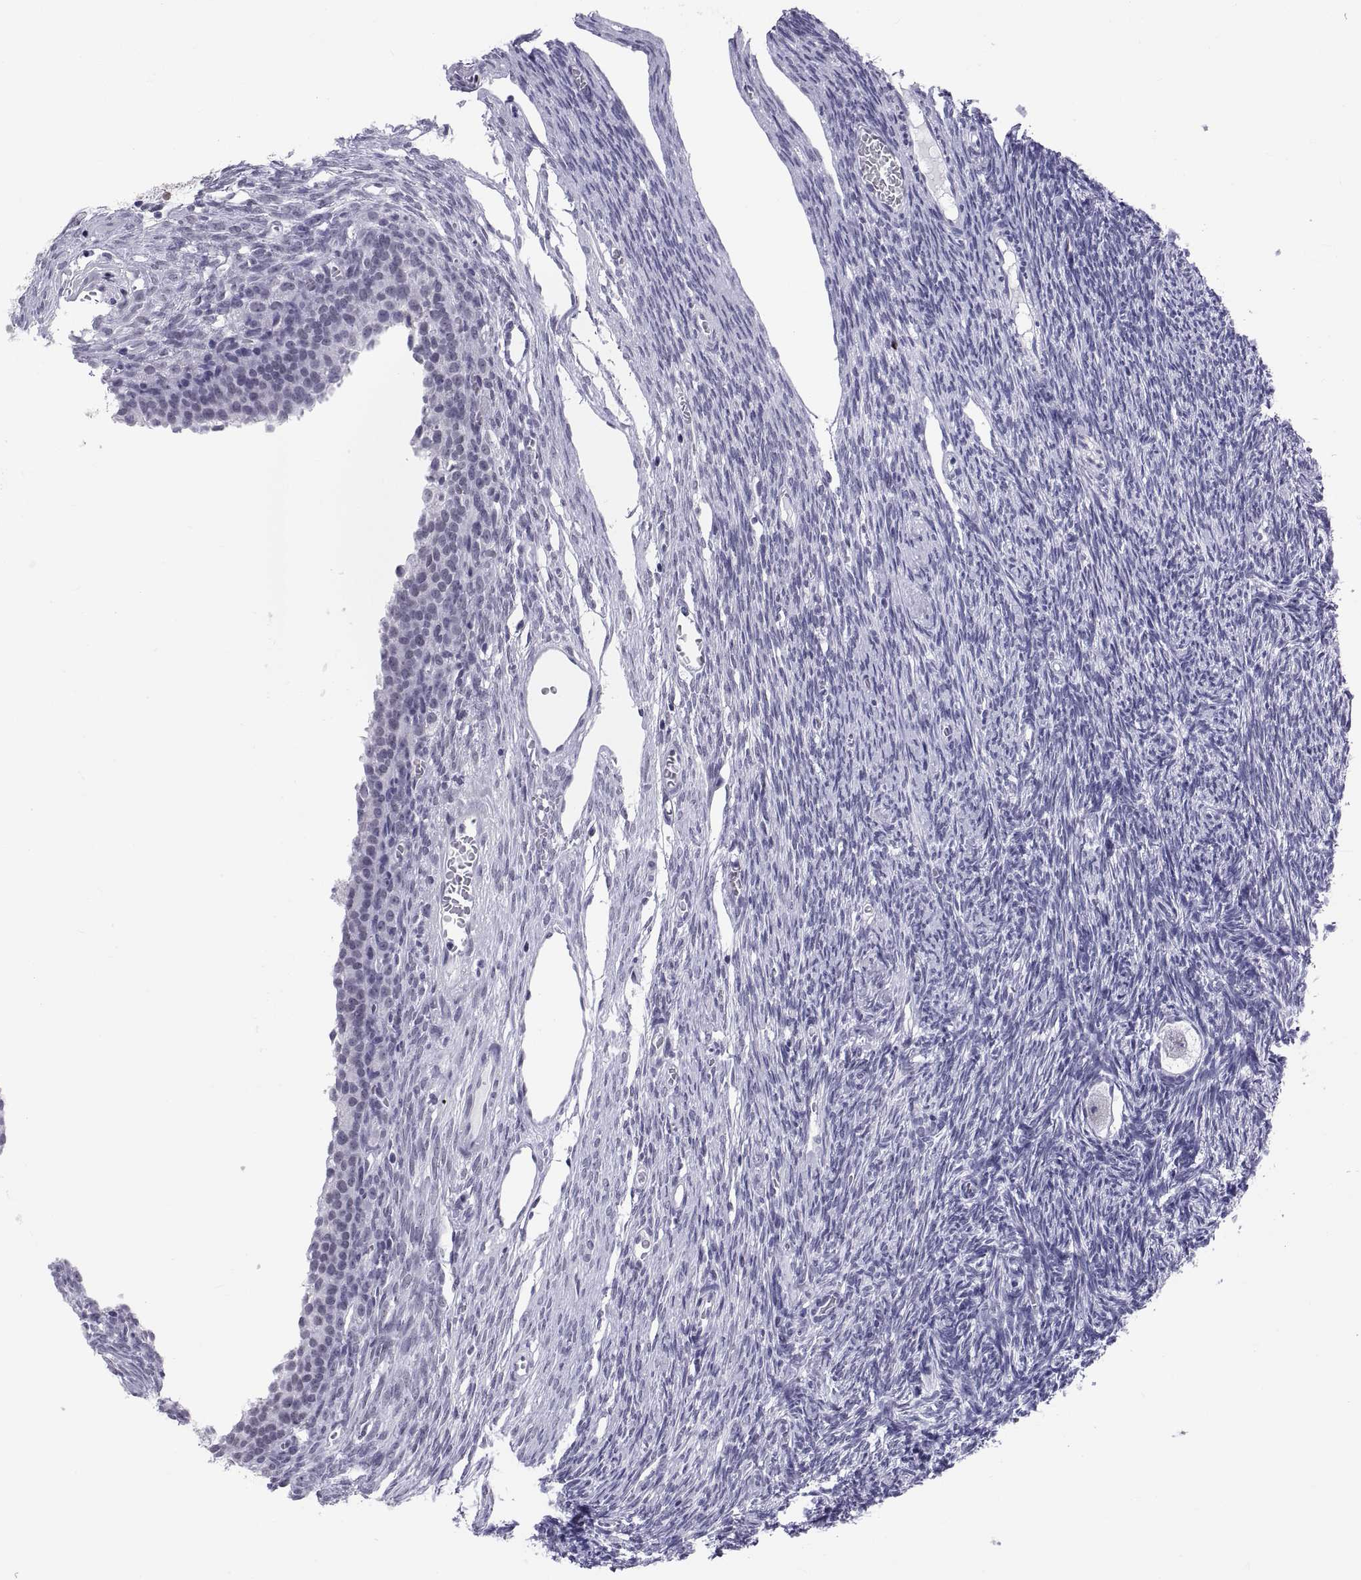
{"staining": {"intensity": "negative", "quantity": "none", "location": "none"}, "tissue": "ovary", "cell_type": "Follicle cells", "image_type": "normal", "snomed": [{"axis": "morphology", "description": "Normal tissue, NOS"}, {"axis": "topography", "description": "Ovary"}], "caption": "High magnification brightfield microscopy of unremarkable ovary stained with DAB (brown) and counterstained with hematoxylin (blue): follicle cells show no significant expression. (Immunohistochemistry (ihc), brightfield microscopy, high magnification).", "gene": "NEUROD6", "patient": {"sex": "female", "age": 27}}